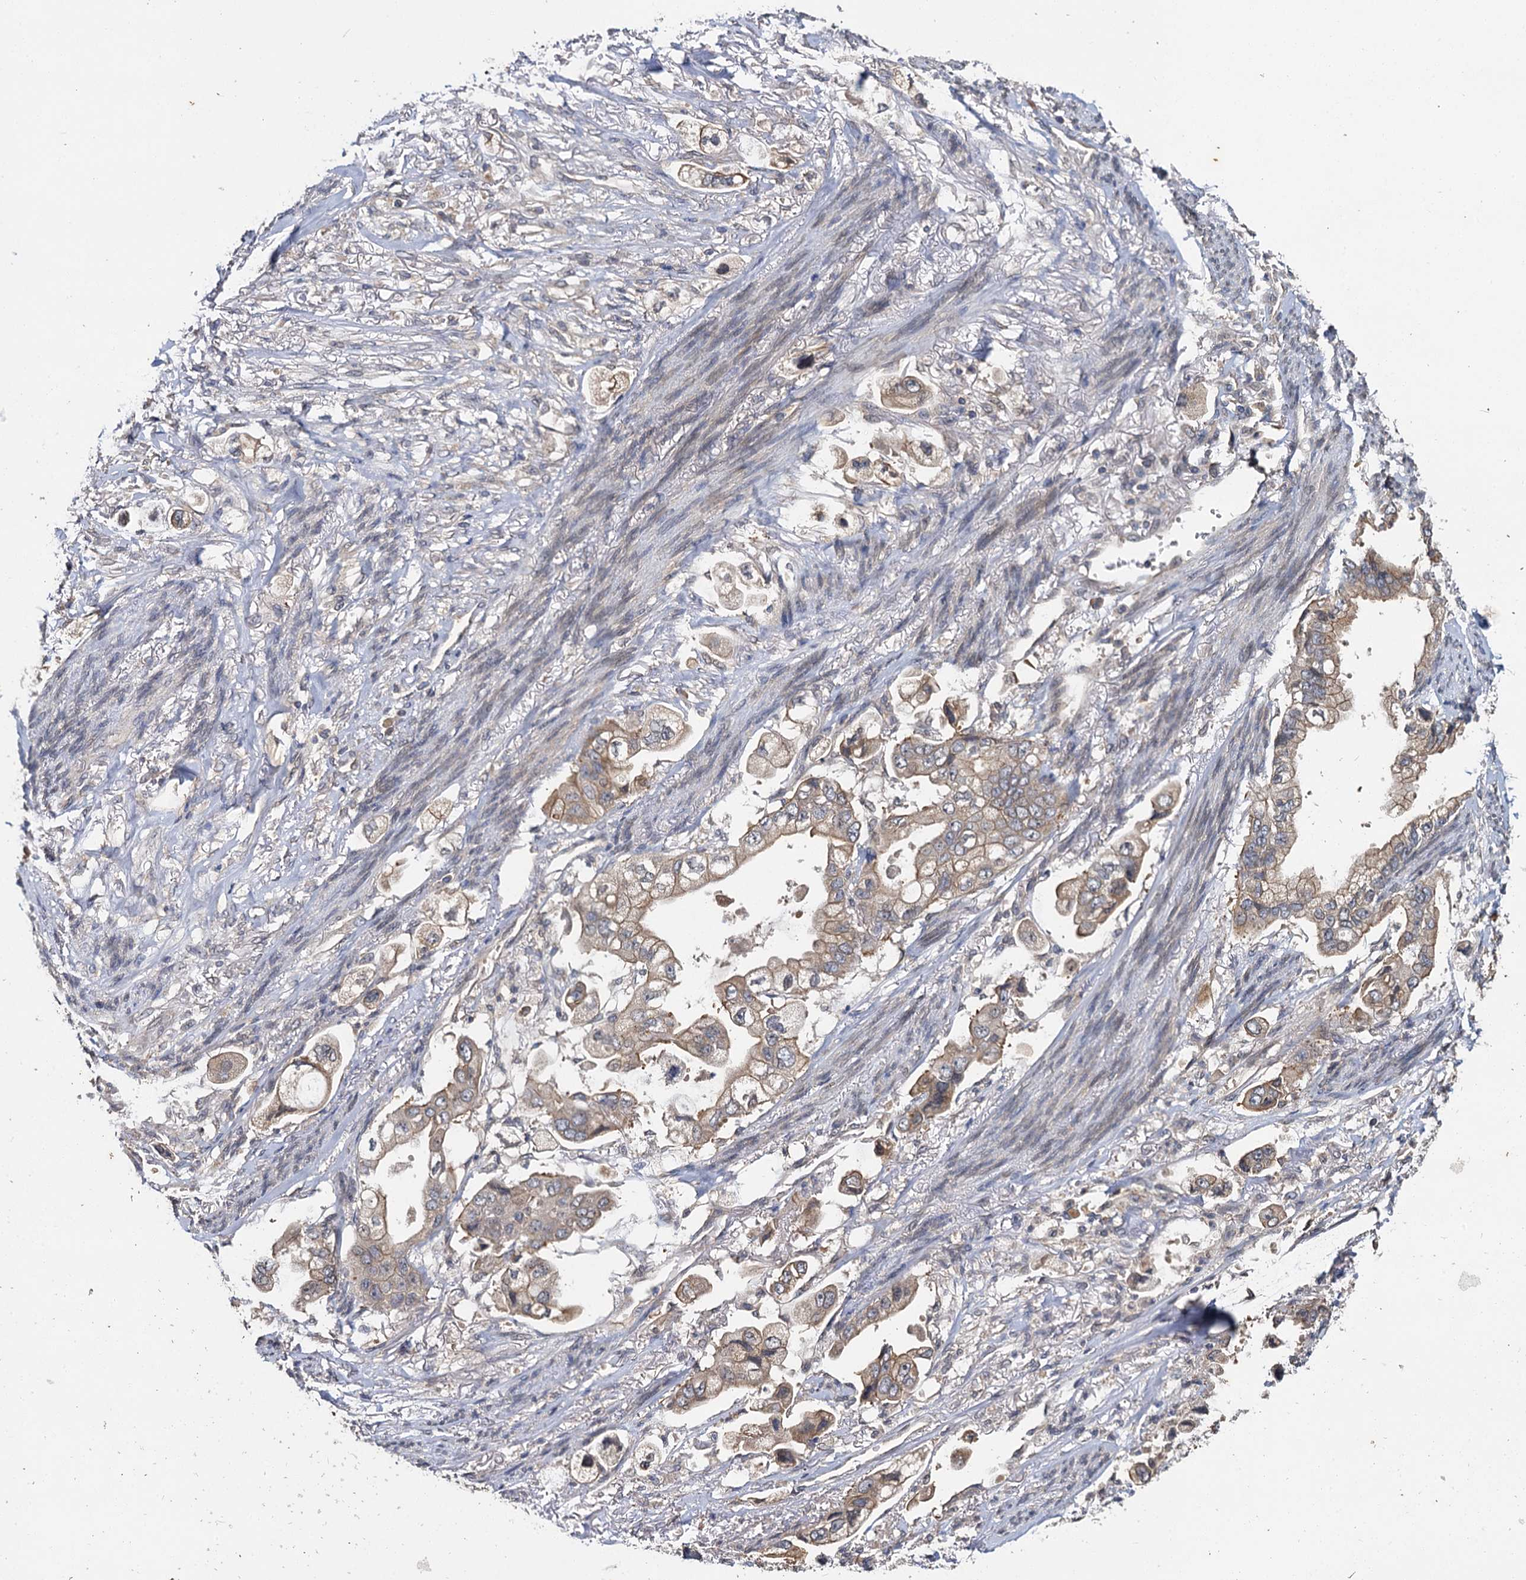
{"staining": {"intensity": "weak", "quantity": ">75%", "location": "cytoplasmic/membranous"}, "tissue": "stomach cancer", "cell_type": "Tumor cells", "image_type": "cancer", "snomed": [{"axis": "morphology", "description": "Adenocarcinoma, NOS"}, {"axis": "topography", "description": "Stomach"}], "caption": "Human stomach cancer (adenocarcinoma) stained with a brown dye shows weak cytoplasmic/membranous positive expression in approximately >75% of tumor cells.", "gene": "ZNF324", "patient": {"sex": "male", "age": 62}}